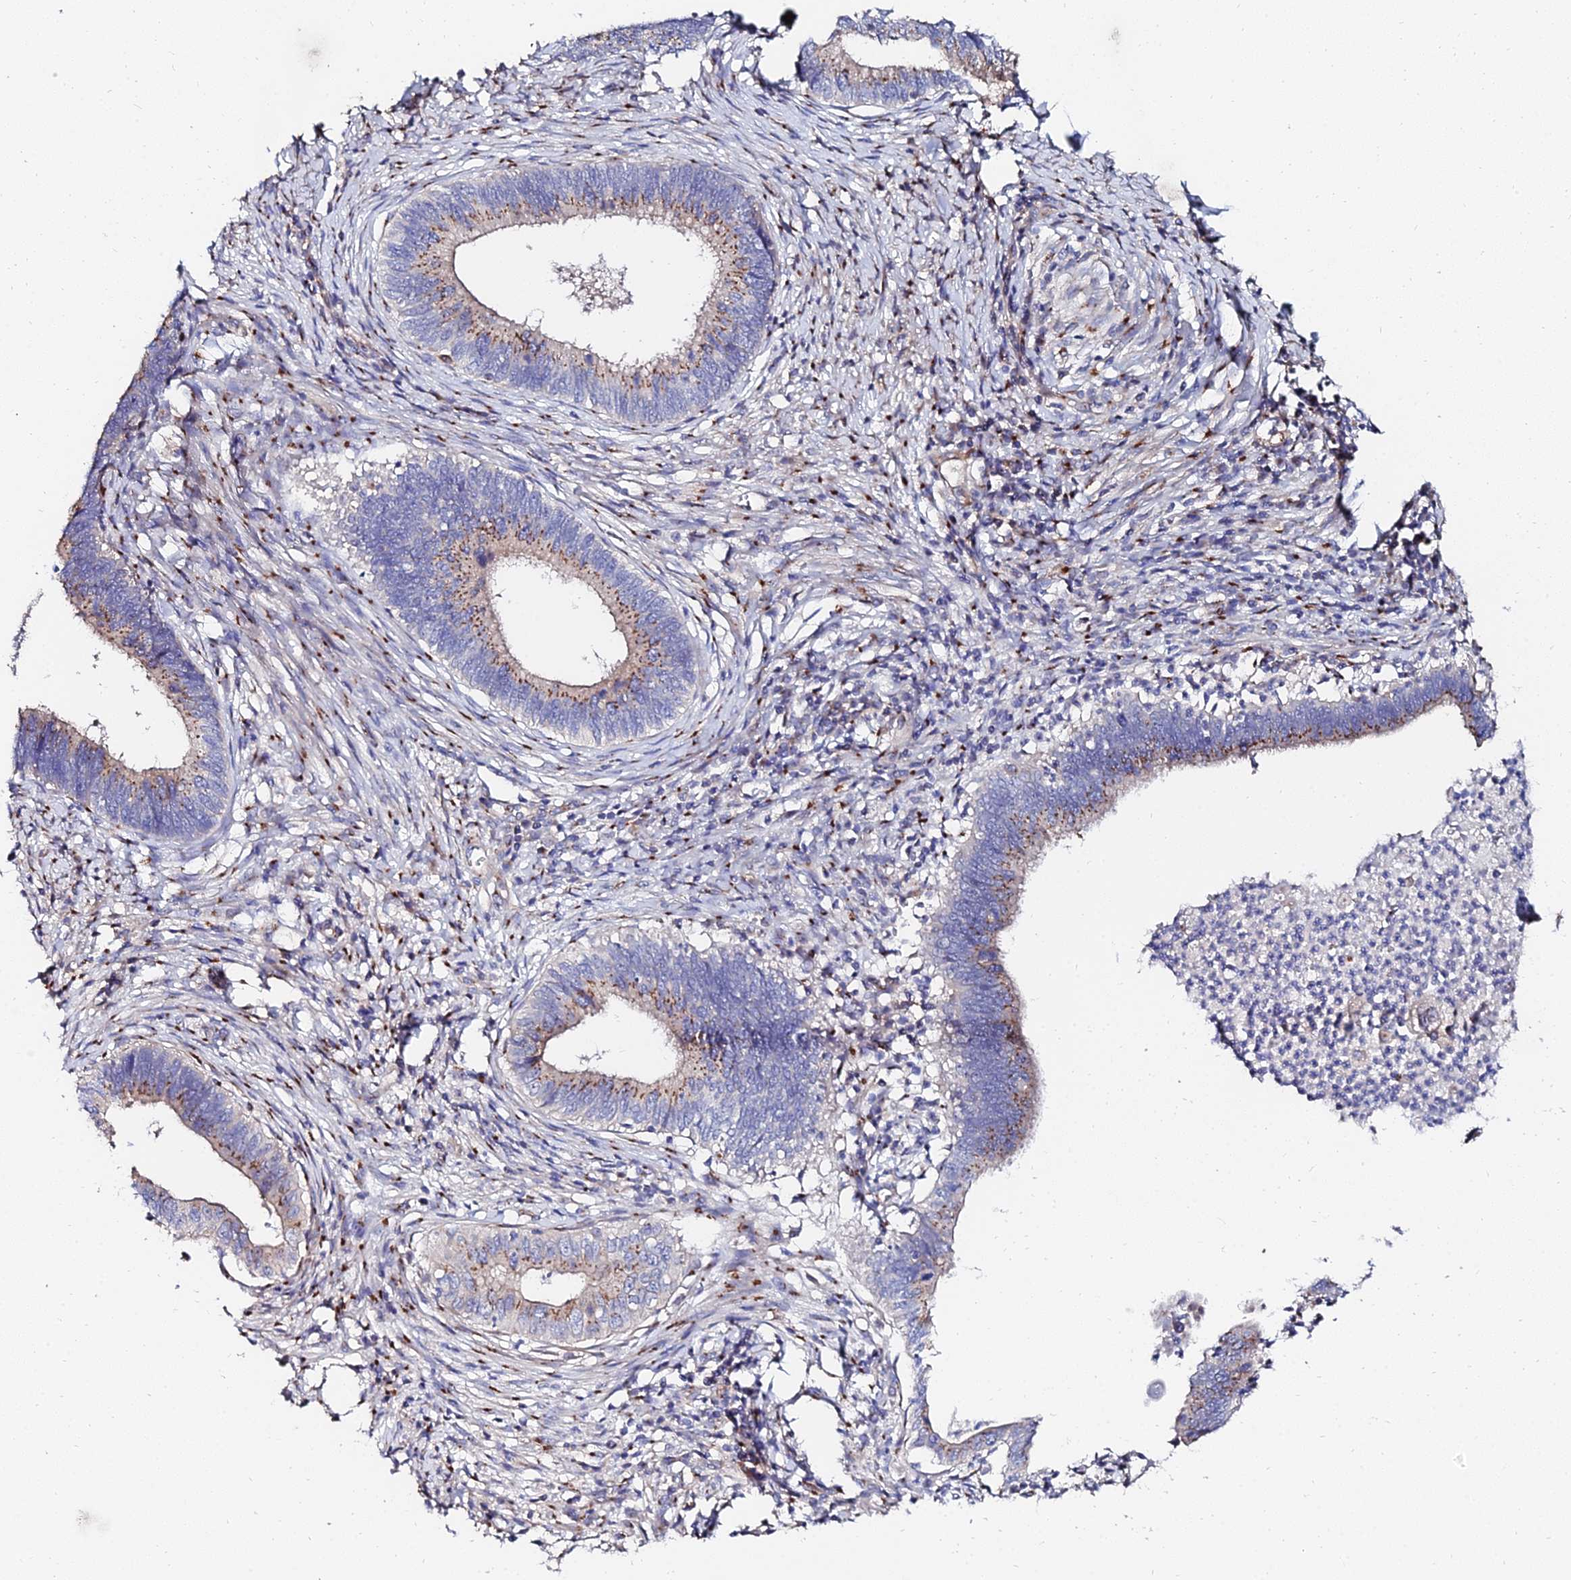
{"staining": {"intensity": "moderate", "quantity": "25%-75%", "location": "cytoplasmic/membranous"}, "tissue": "cervical cancer", "cell_type": "Tumor cells", "image_type": "cancer", "snomed": [{"axis": "morphology", "description": "Adenocarcinoma, NOS"}, {"axis": "topography", "description": "Cervix"}], "caption": "Cervical cancer (adenocarcinoma) stained for a protein (brown) exhibits moderate cytoplasmic/membranous positive expression in about 25%-75% of tumor cells.", "gene": "BORCS8", "patient": {"sex": "female", "age": 42}}